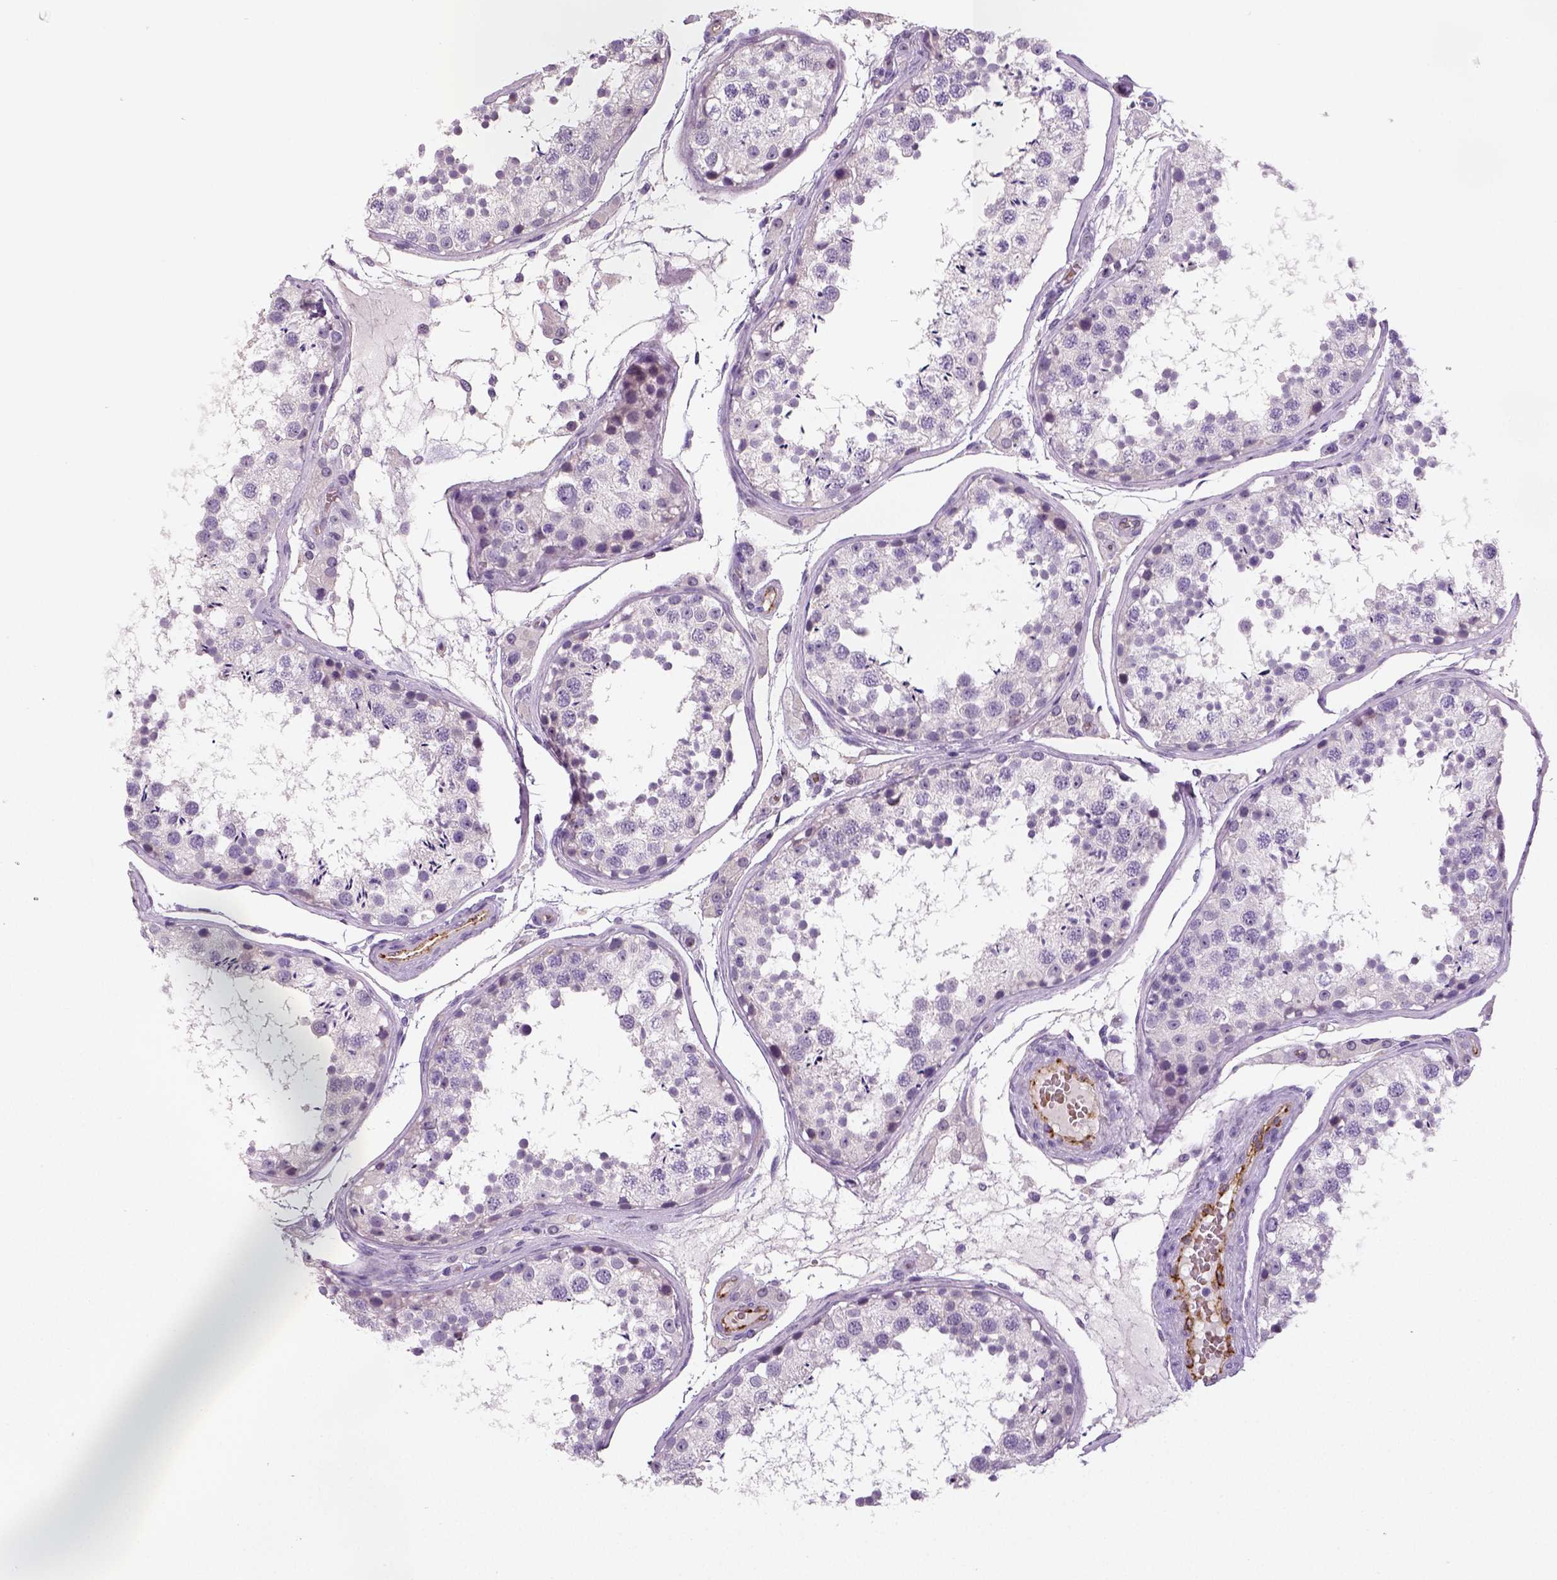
{"staining": {"intensity": "negative", "quantity": "none", "location": "none"}, "tissue": "testis", "cell_type": "Cells in seminiferous ducts", "image_type": "normal", "snomed": [{"axis": "morphology", "description": "Normal tissue, NOS"}, {"axis": "topography", "description": "Testis"}], "caption": "Testis was stained to show a protein in brown. There is no significant positivity in cells in seminiferous ducts. (Stains: DAB (3,3'-diaminobenzidine) IHC with hematoxylin counter stain, Microscopy: brightfield microscopy at high magnification).", "gene": "ENSG00000250349", "patient": {"sex": "male", "age": 29}}